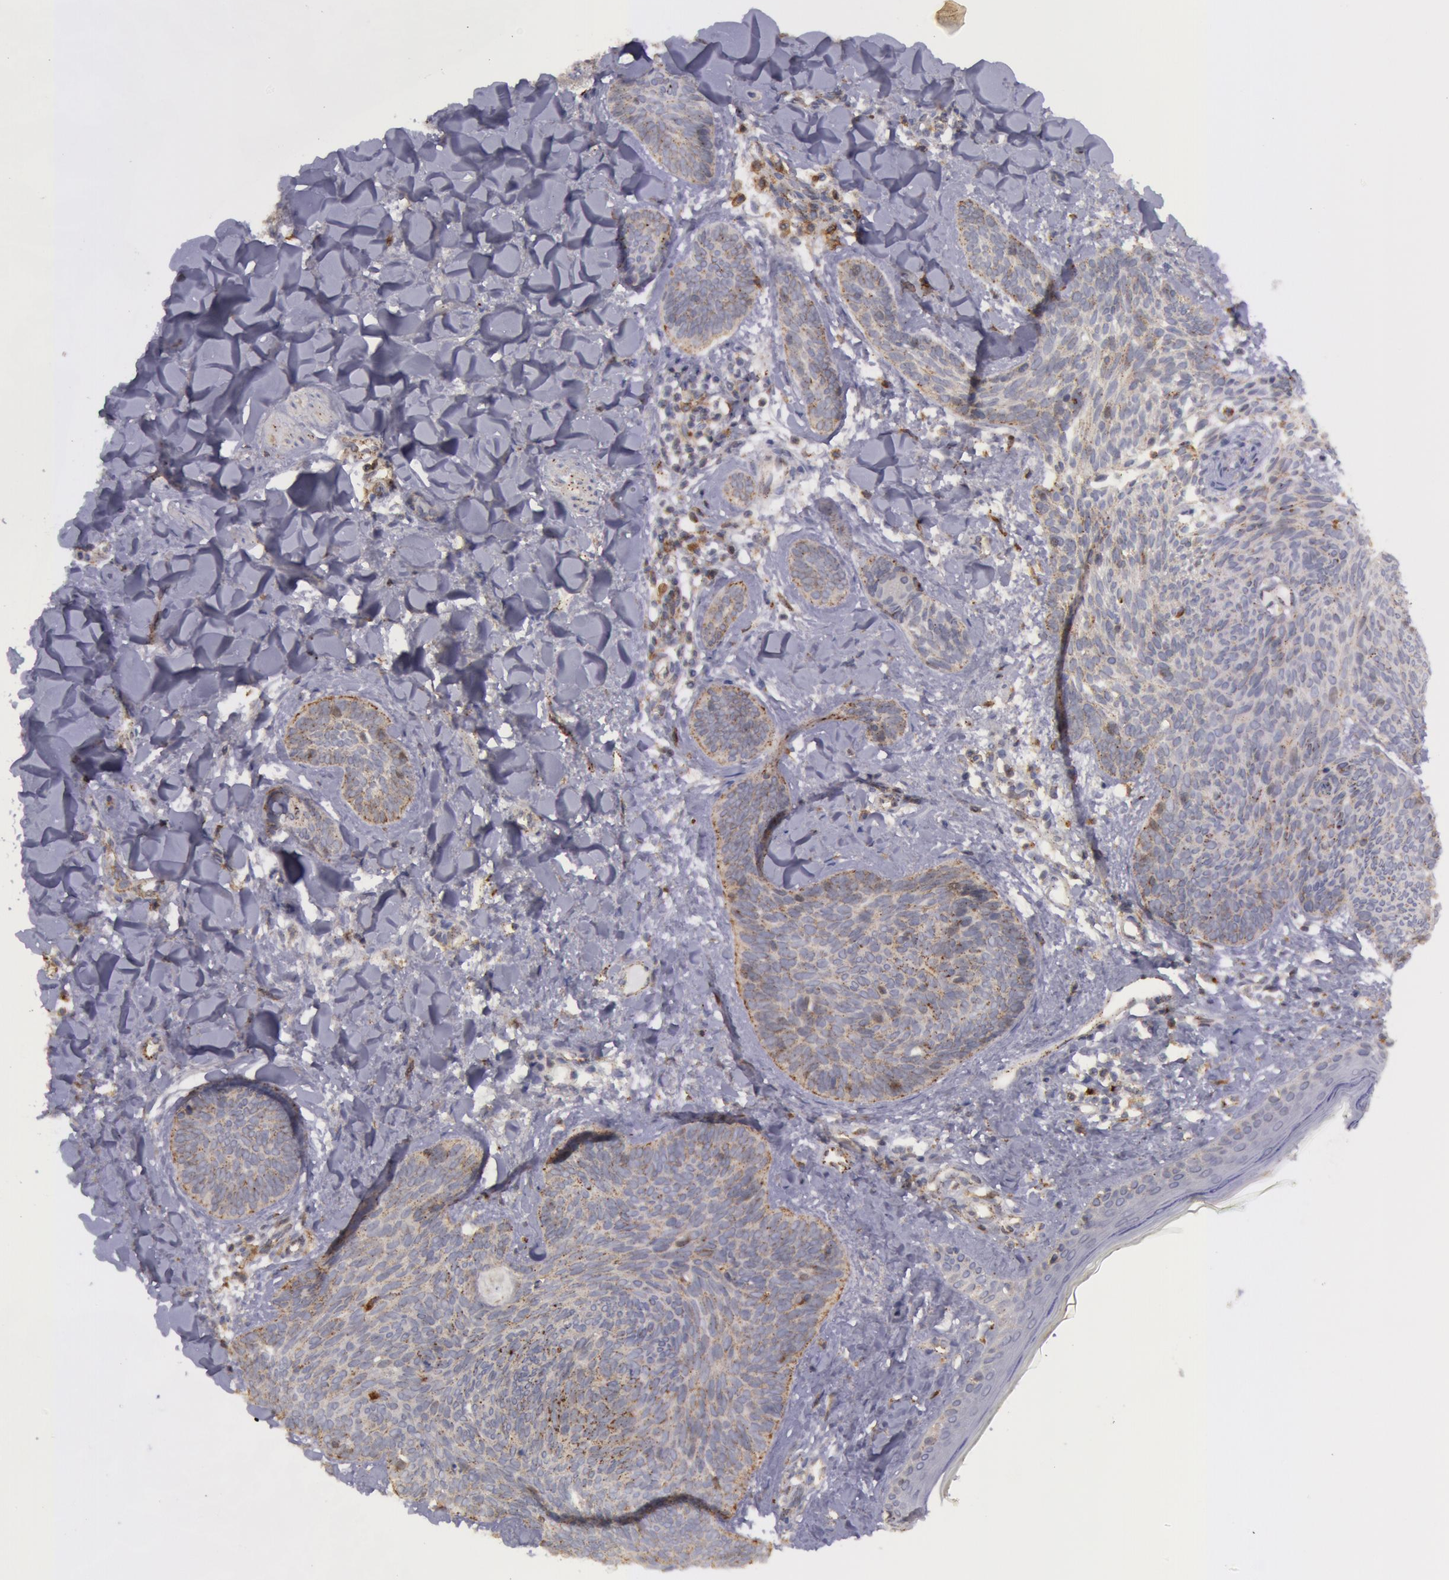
{"staining": {"intensity": "weak", "quantity": "25%-75%", "location": "cytoplasmic/membranous"}, "tissue": "skin cancer", "cell_type": "Tumor cells", "image_type": "cancer", "snomed": [{"axis": "morphology", "description": "Basal cell carcinoma"}, {"axis": "topography", "description": "Skin"}], "caption": "Human skin cancer stained for a protein (brown) demonstrates weak cytoplasmic/membranous positive expression in about 25%-75% of tumor cells.", "gene": "FLOT2", "patient": {"sex": "female", "age": 81}}